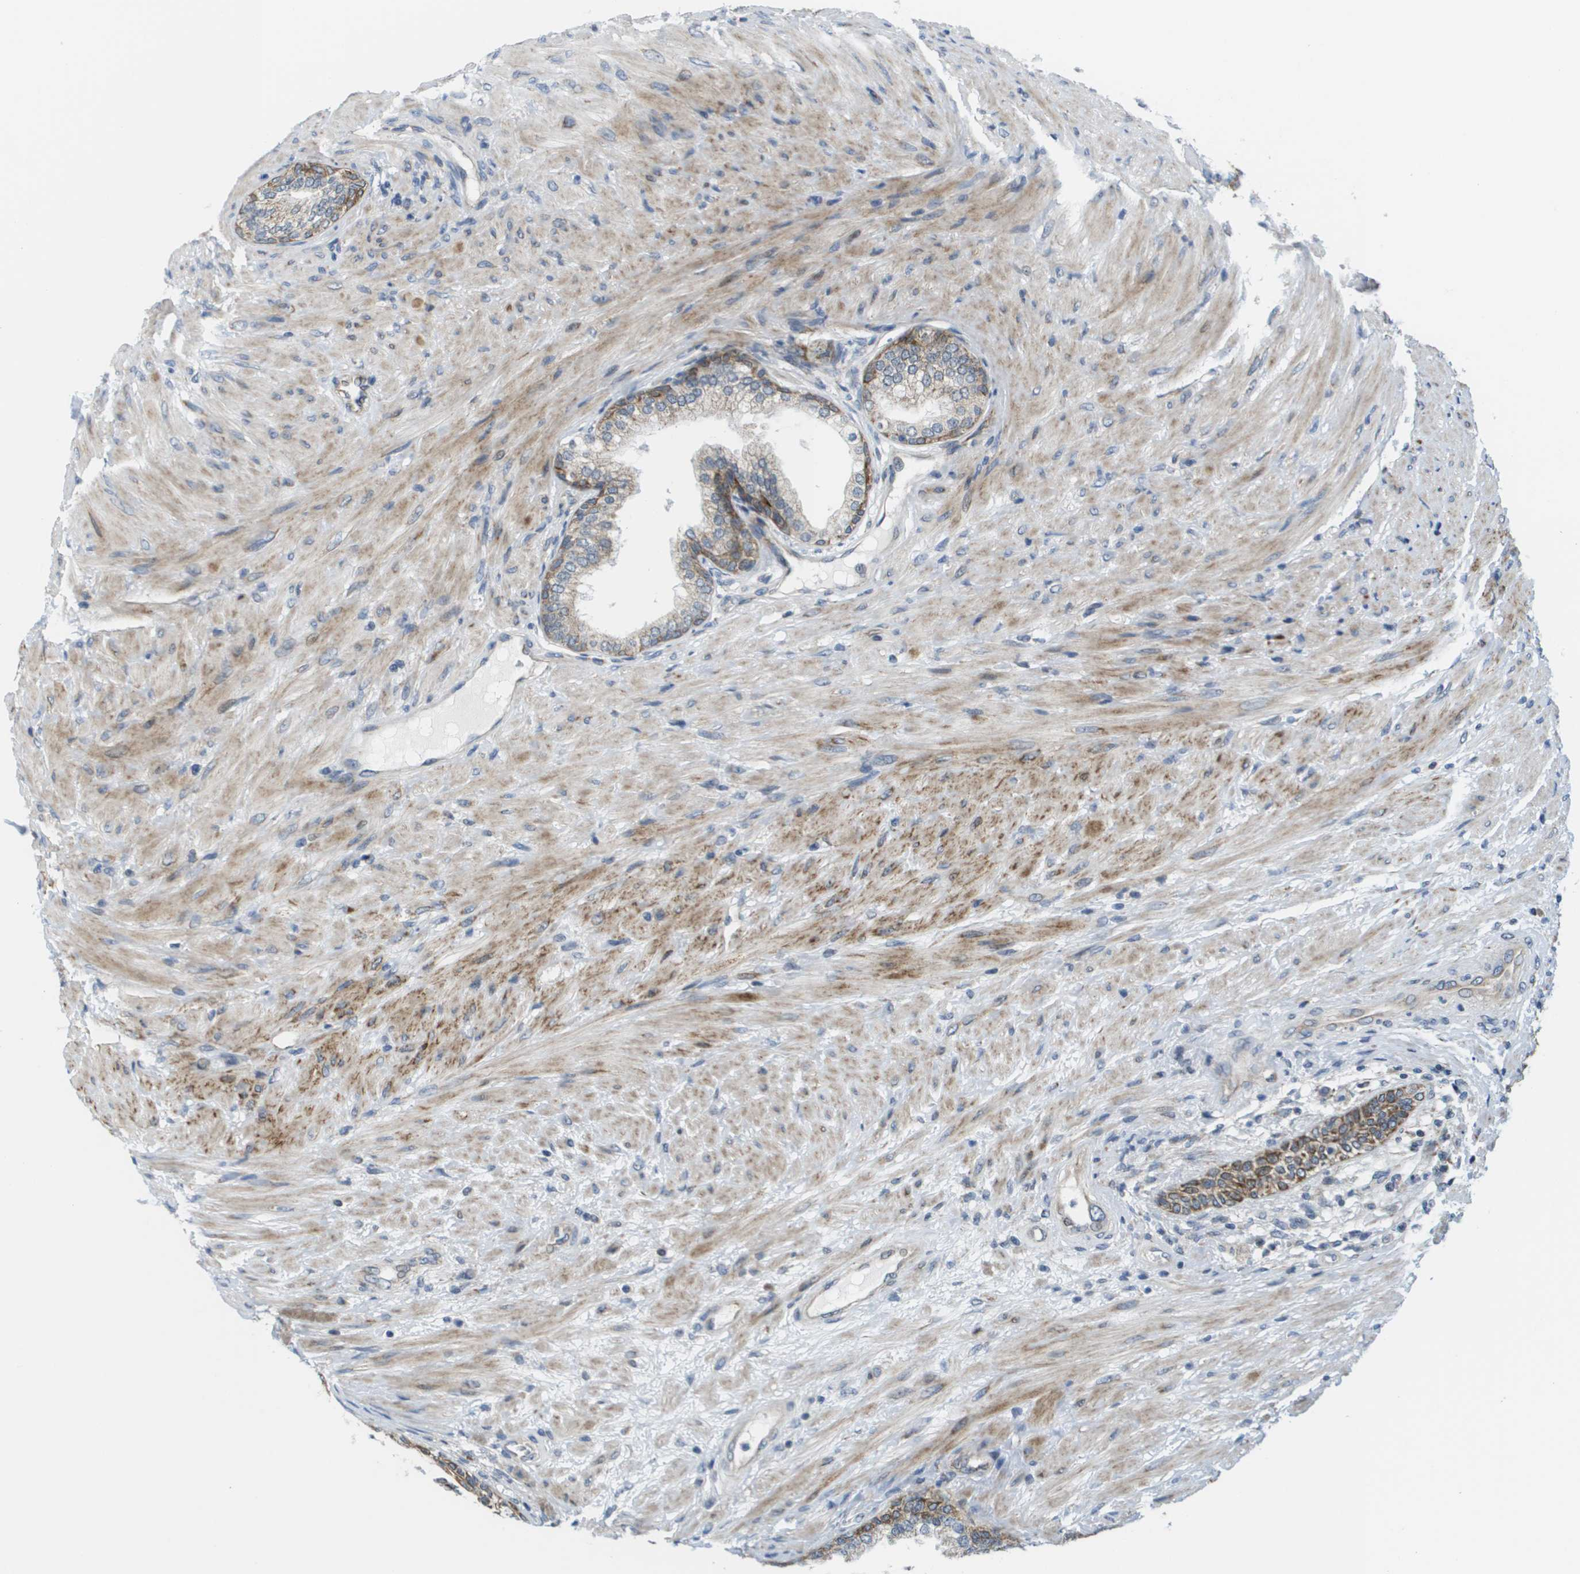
{"staining": {"intensity": "moderate", "quantity": "<25%", "location": "cytoplasmic/membranous"}, "tissue": "prostate", "cell_type": "Glandular cells", "image_type": "normal", "snomed": [{"axis": "morphology", "description": "Normal tissue, NOS"}, {"axis": "topography", "description": "Prostate"}], "caption": "Glandular cells show low levels of moderate cytoplasmic/membranous expression in about <25% of cells in benign human prostate. Nuclei are stained in blue.", "gene": "KRT23", "patient": {"sex": "male", "age": 76}}